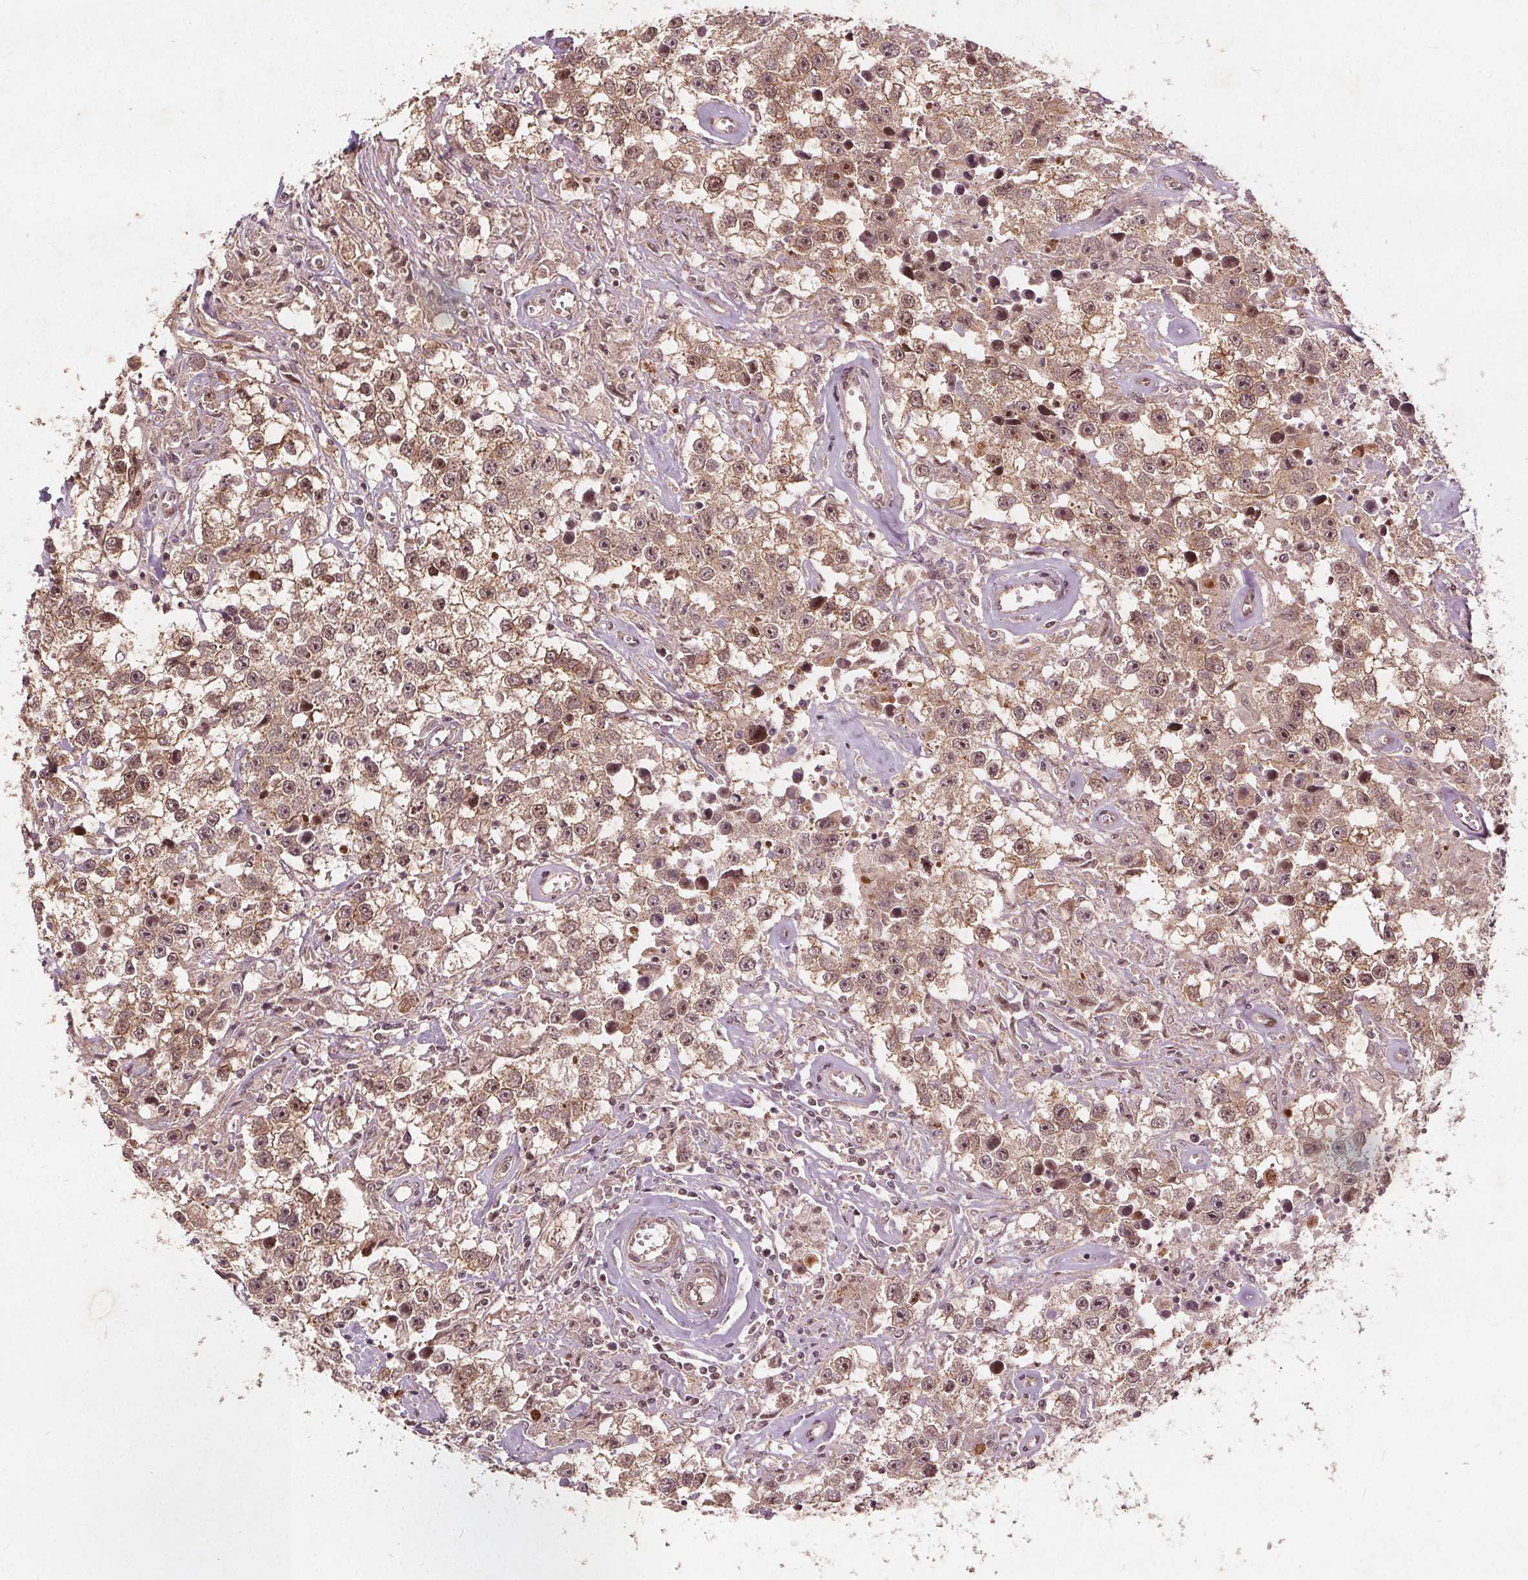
{"staining": {"intensity": "moderate", "quantity": ">75%", "location": "cytoplasmic/membranous,nuclear"}, "tissue": "testis cancer", "cell_type": "Tumor cells", "image_type": "cancer", "snomed": [{"axis": "morphology", "description": "Seminoma, NOS"}, {"axis": "topography", "description": "Testis"}], "caption": "Immunohistochemistry image of human testis seminoma stained for a protein (brown), which displays medium levels of moderate cytoplasmic/membranous and nuclear staining in approximately >75% of tumor cells.", "gene": "PPP1CB", "patient": {"sex": "male", "age": 43}}